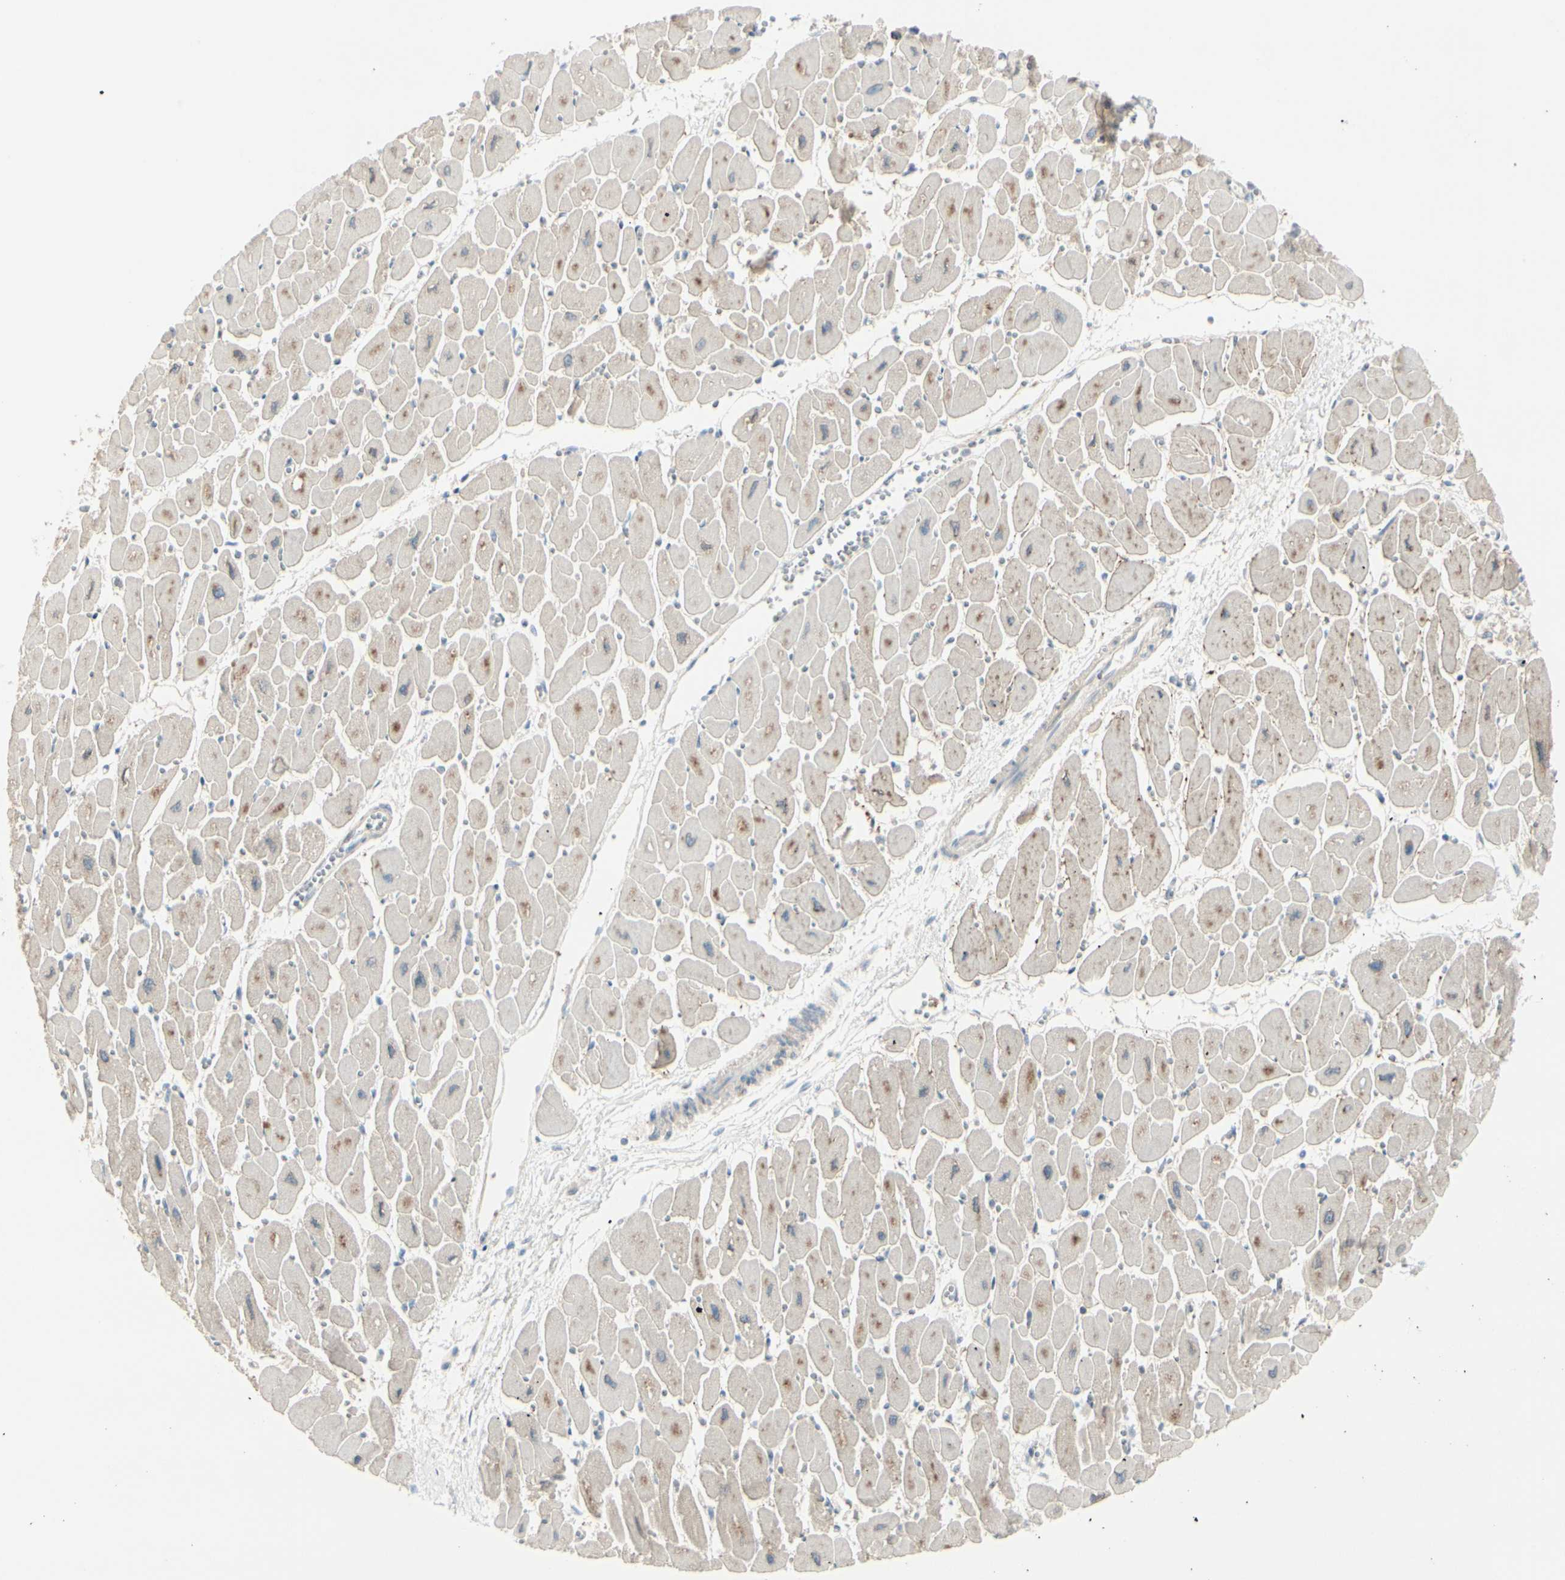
{"staining": {"intensity": "moderate", "quantity": ">75%", "location": "cytoplasmic/membranous"}, "tissue": "heart muscle", "cell_type": "Cardiomyocytes", "image_type": "normal", "snomed": [{"axis": "morphology", "description": "Normal tissue, NOS"}, {"axis": "topography", "description": "Heart"}], "caption": "Cardiomyocytes demonstrate moderate cytoplasmic/membranous positivity in approximately >75% of cells in normal heart muscle.", "gene": "CACNA2D1", "patient": {"sex": "female", "age": 54}}